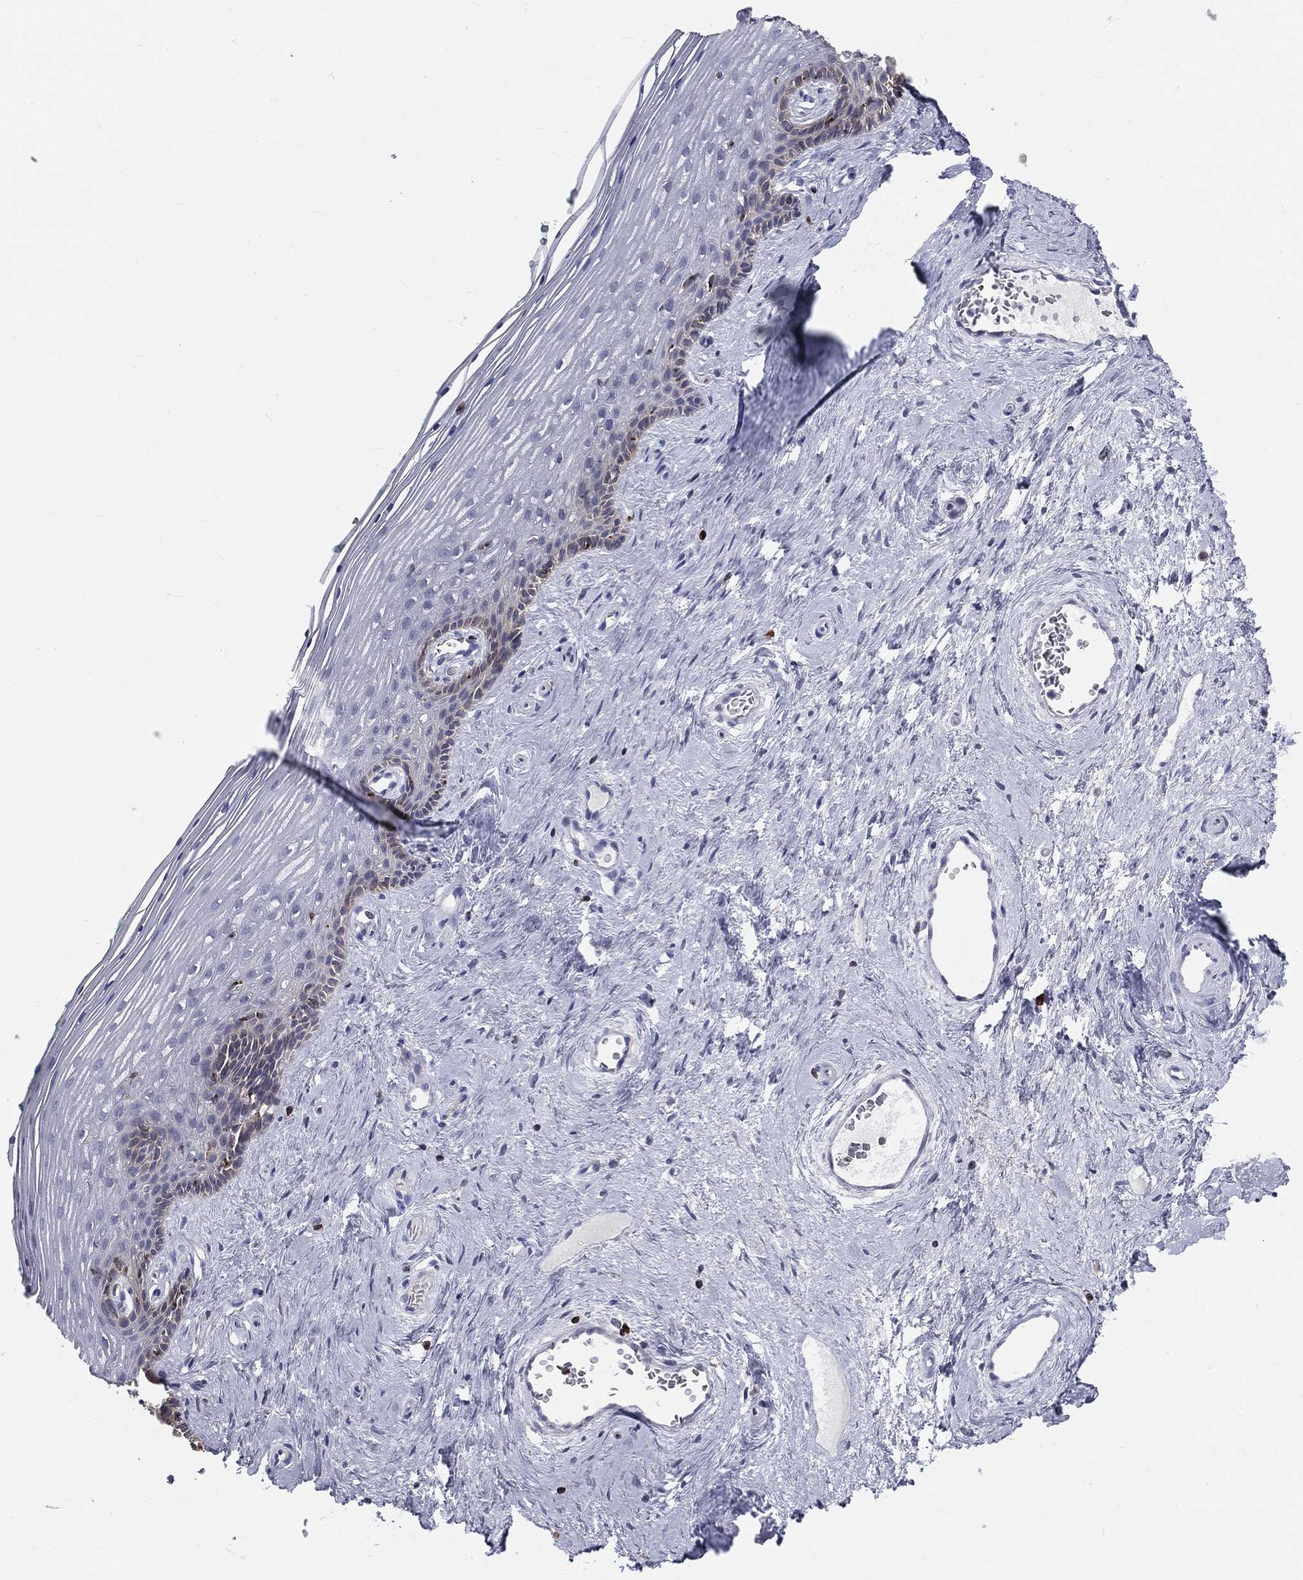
{"staining": {"intensity": "weak", "quantity": "<25%", "location": "cytoplasmic/membranous"}, "tissue": "vagina", "cell_type": "Squamous epithelial cells", "image_type": "normal", "snomed": [{"axis": "morphology", "description": "Normal tissue, NOS"}, {"axis": "topography", "description": "Vagina"}], "caption": "The micrograph shows no significant positivity in squamous epithelial cells of vagina. Nuclei are stained in blue.", "gene": "CTSW", "patient": {"sex": "female", "age": 45}}